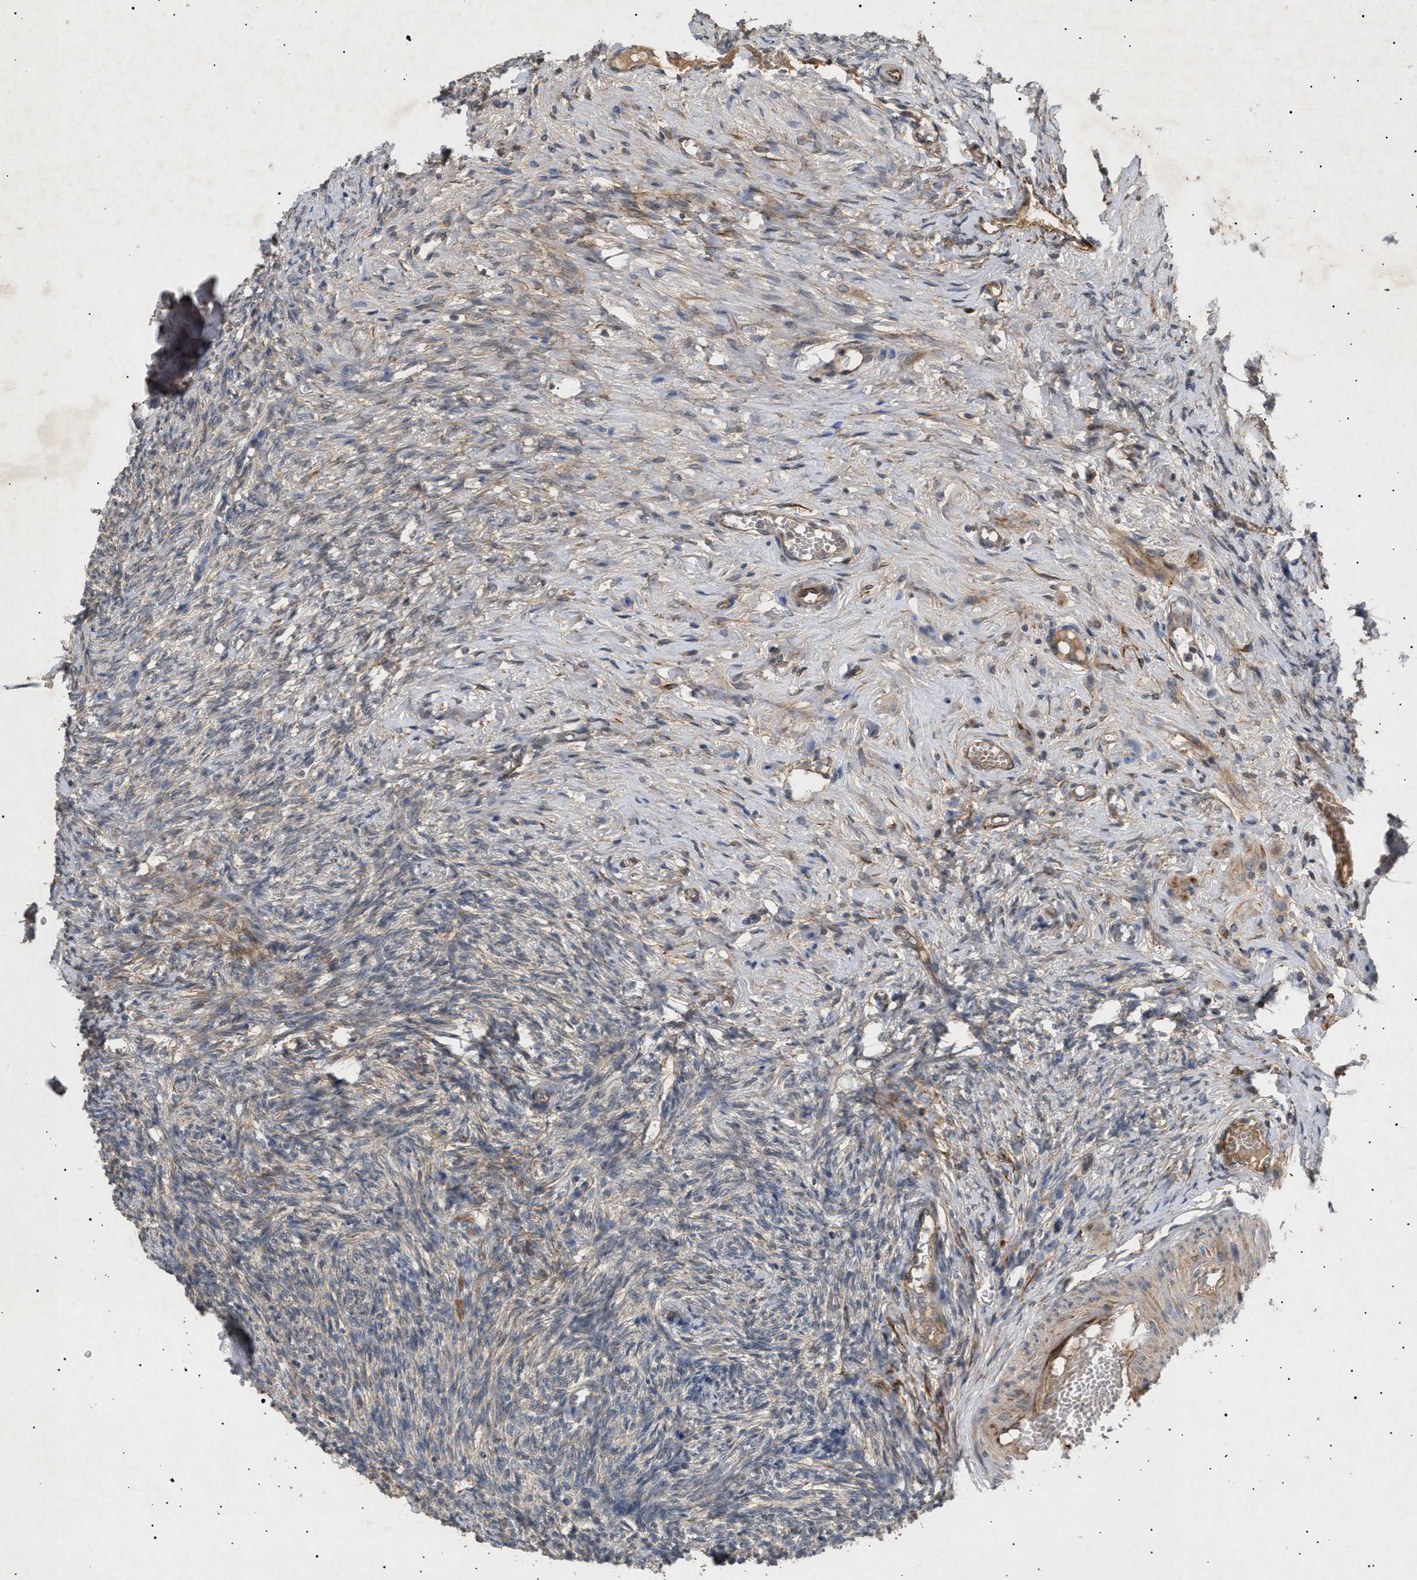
{"staining": {"intensity": "moderate", "quantity": ">75%", "location": "cytoplasmic/membranous"}, "tissue": "ovary", "cell_type": "Follicle cells", "image_type": "normal", "snomed": [{"axis": "morphology", "description": "Normal tissue, NOS"}, {"axis": "topography", "description": "Ovary"}], "caption": "DAB (3,3'-diaminobenzidine) immunohistochemical staining of unremarkable human ovary shows moderate cytoplasmic/membranous protein staining in approximately >75% of follicle cells. (DAB = brown stain, brightfield microscopy at high magnification).", "gene": "SIRT5", "patient": {"sex": "female", "age": 41}}